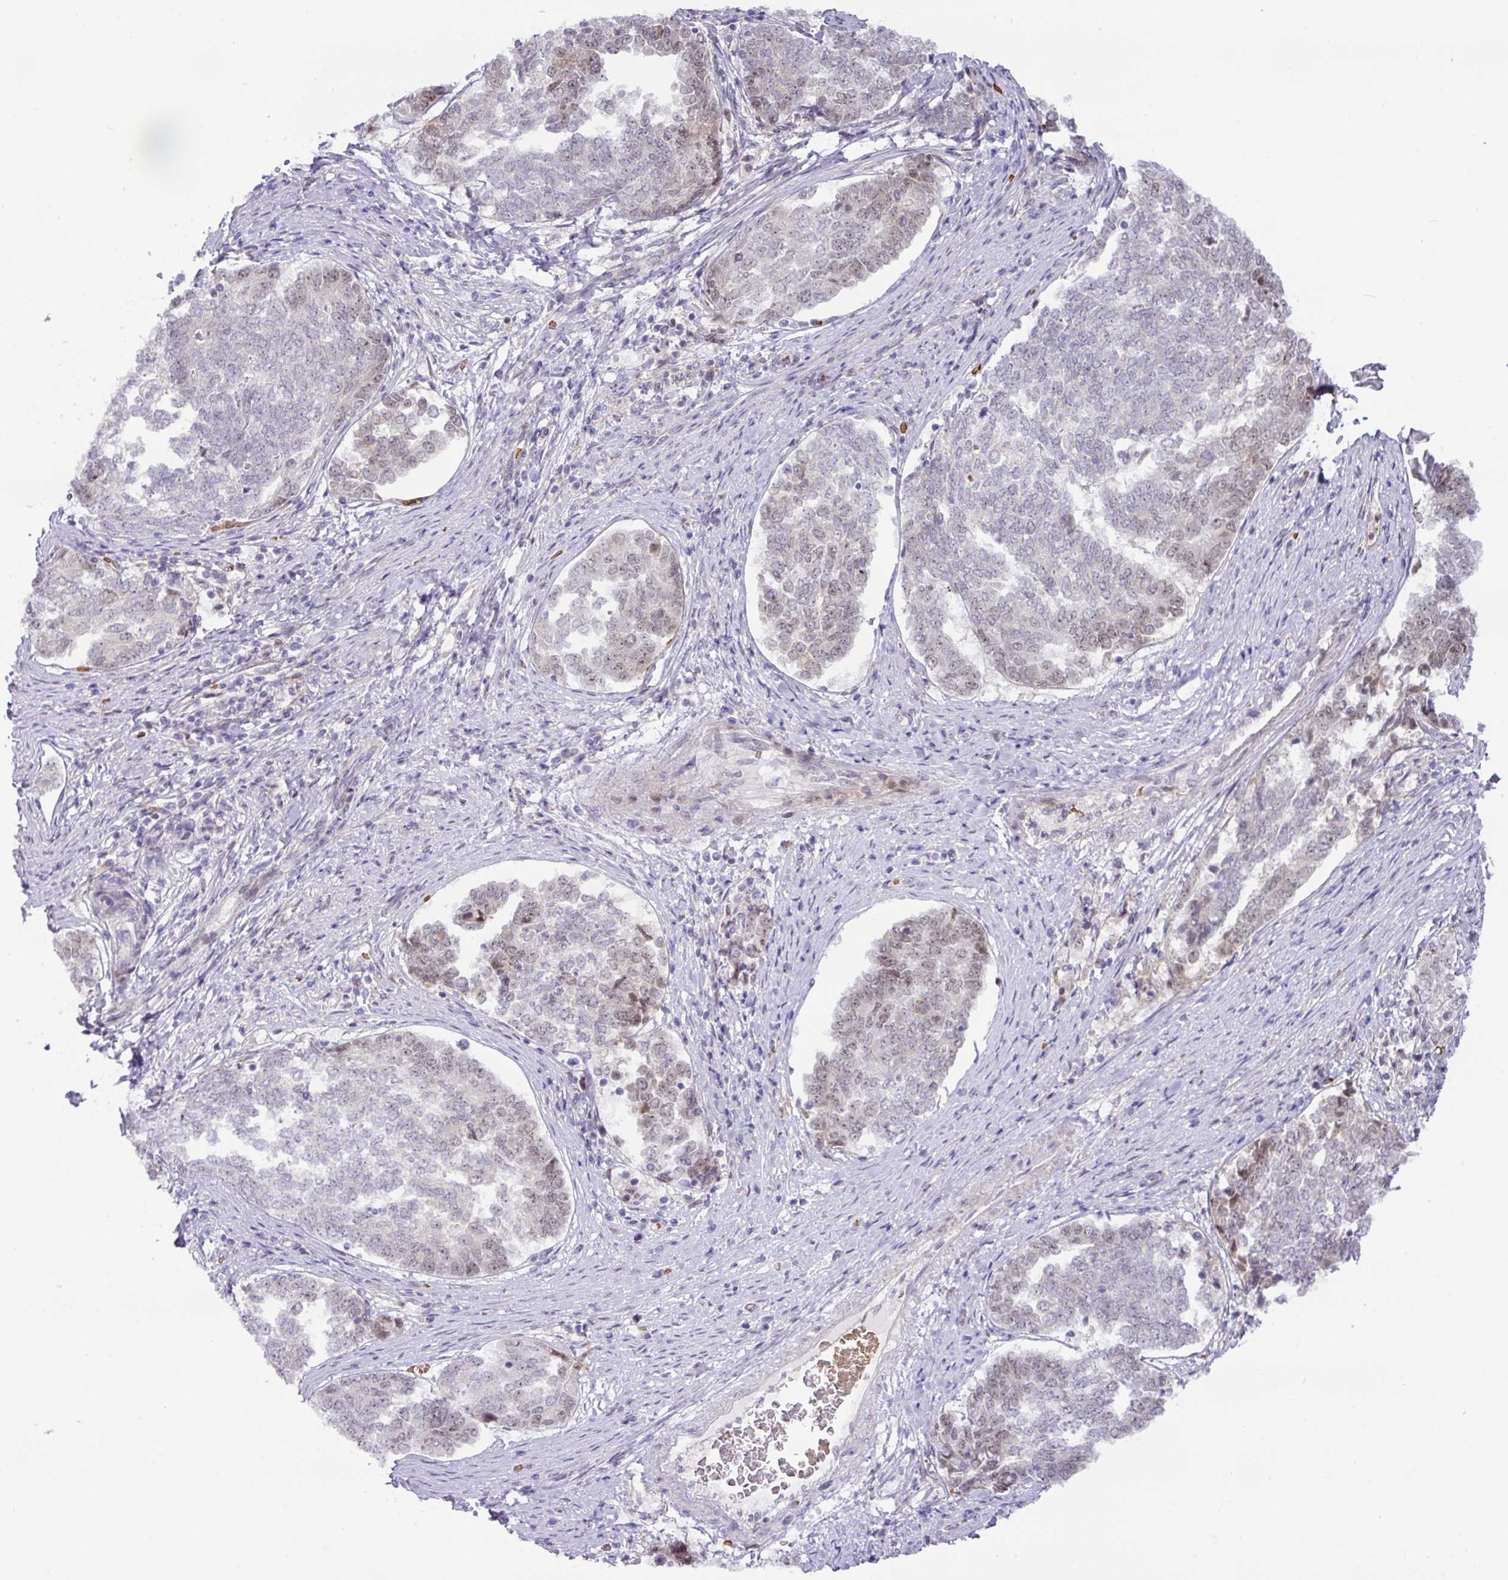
{"staining": {"intensity": "moderate", "quantity": "<25%", "location": "nuclear"}, "tissue": "endometrial cancer", "cell_type": "Tumor cells", "image_type": "cancer", "snomed": [{"axis": "morphology", "description": "Adenocarcinoma, NOS"}, {"axis": "topography", "description": "Endometrium"}], "caption": "Protein staining reveals moderate nuclear positivity in about <25% of tumor cells in endometrial cancer (adenocarcinoma).", "gene": "PARP2", "patient": {"sex": "female", "age": 80}}